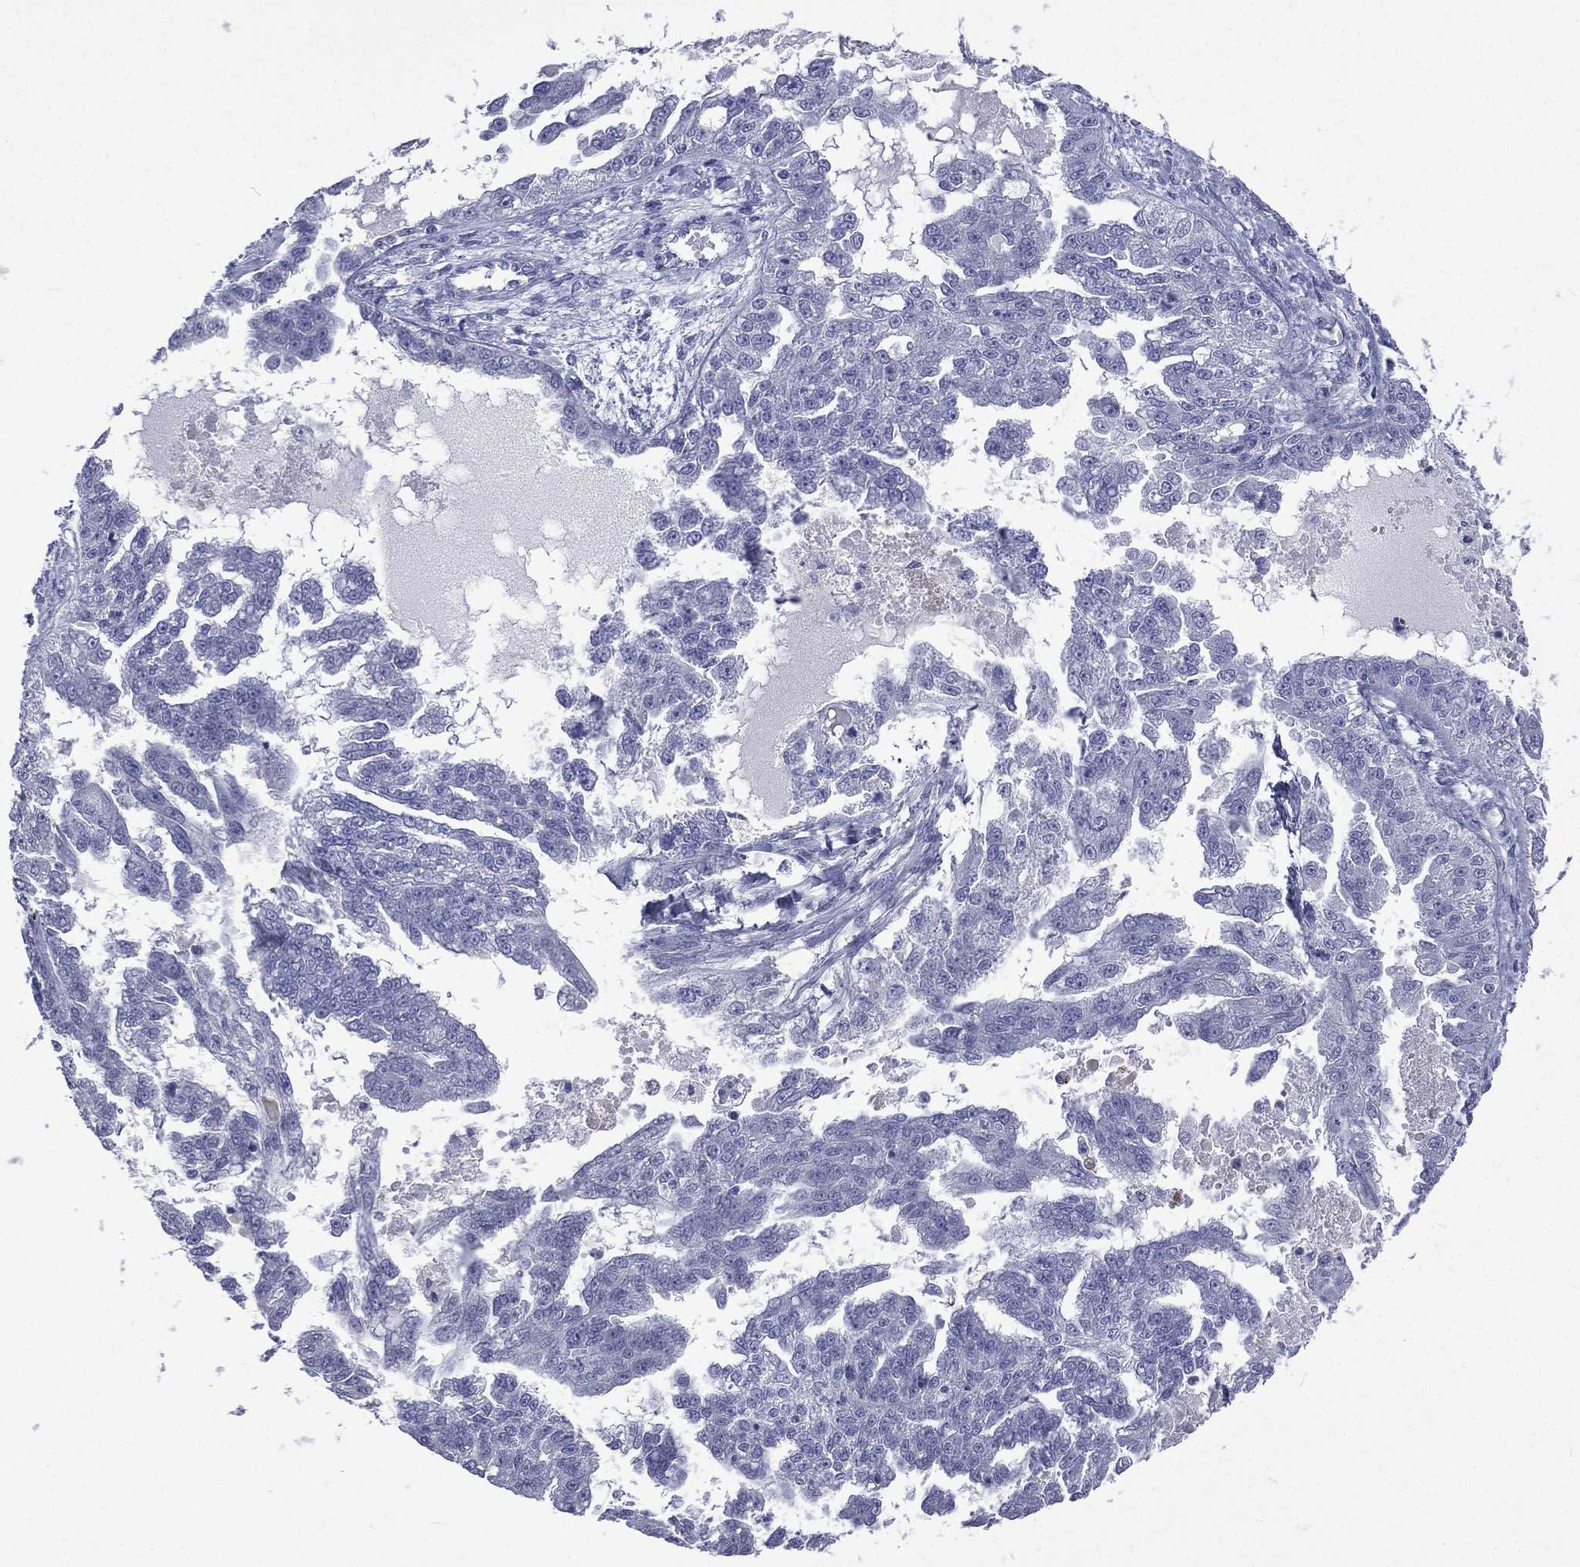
{"staining": {"intensity": "negative", "quantity": "none", "location": "none"}, "tissue": "ovarian cancer", "cell_type": "Tumor cells", "image_type": "cancer", "snomed": [{"axis": "morphology", "description": "Cystadenocarcinoma, serous, NOS"}, {"axis": "topography", "description": "Ovary"}], "caption": "Immunohistochemistry of serous cystadenocarcinoma (ovarian) reveals no staining in tumor cells.", "gene": "ELANE", "patient": {"sex": "female", "age": 58}}